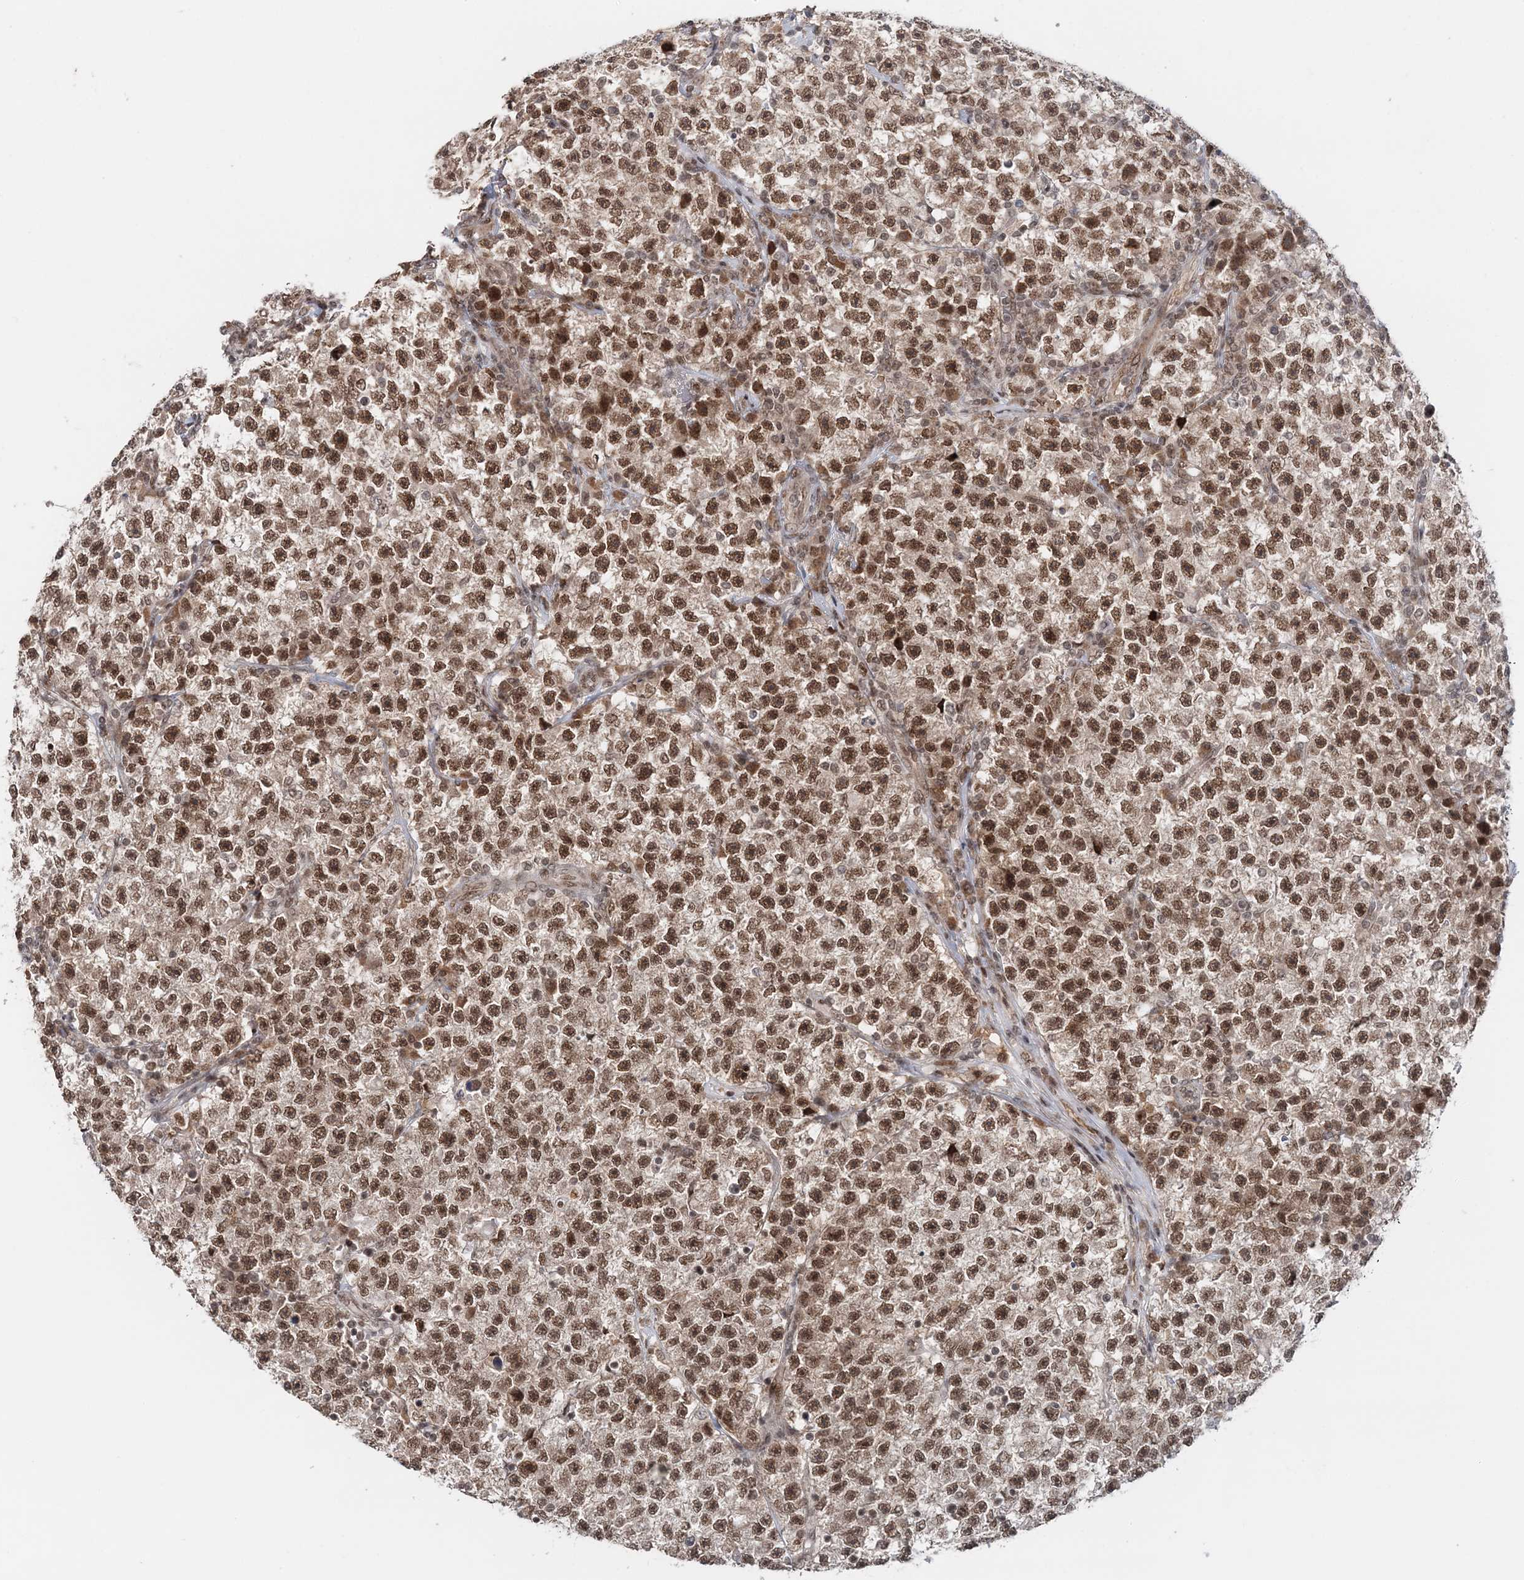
{"staining": {"intensity": "moderate", "quantity": ">75%", "location": "nuclear"}, "tissue": "testis cancer", "cell_type": "Tumor cells", "image_type": "cancer", "snomed": [{"axis": "morphology", "description": "Seminoma, NOS"}, {"axis": "topography", "description": "Testis"}], "caption": "Tumor cells display medium levels of moderate nuclear expression in approximately >75% of cells in human testis cancer (seminoma).", "gene": "NOA1", "patient": {"sex": "male", "age": 22}}